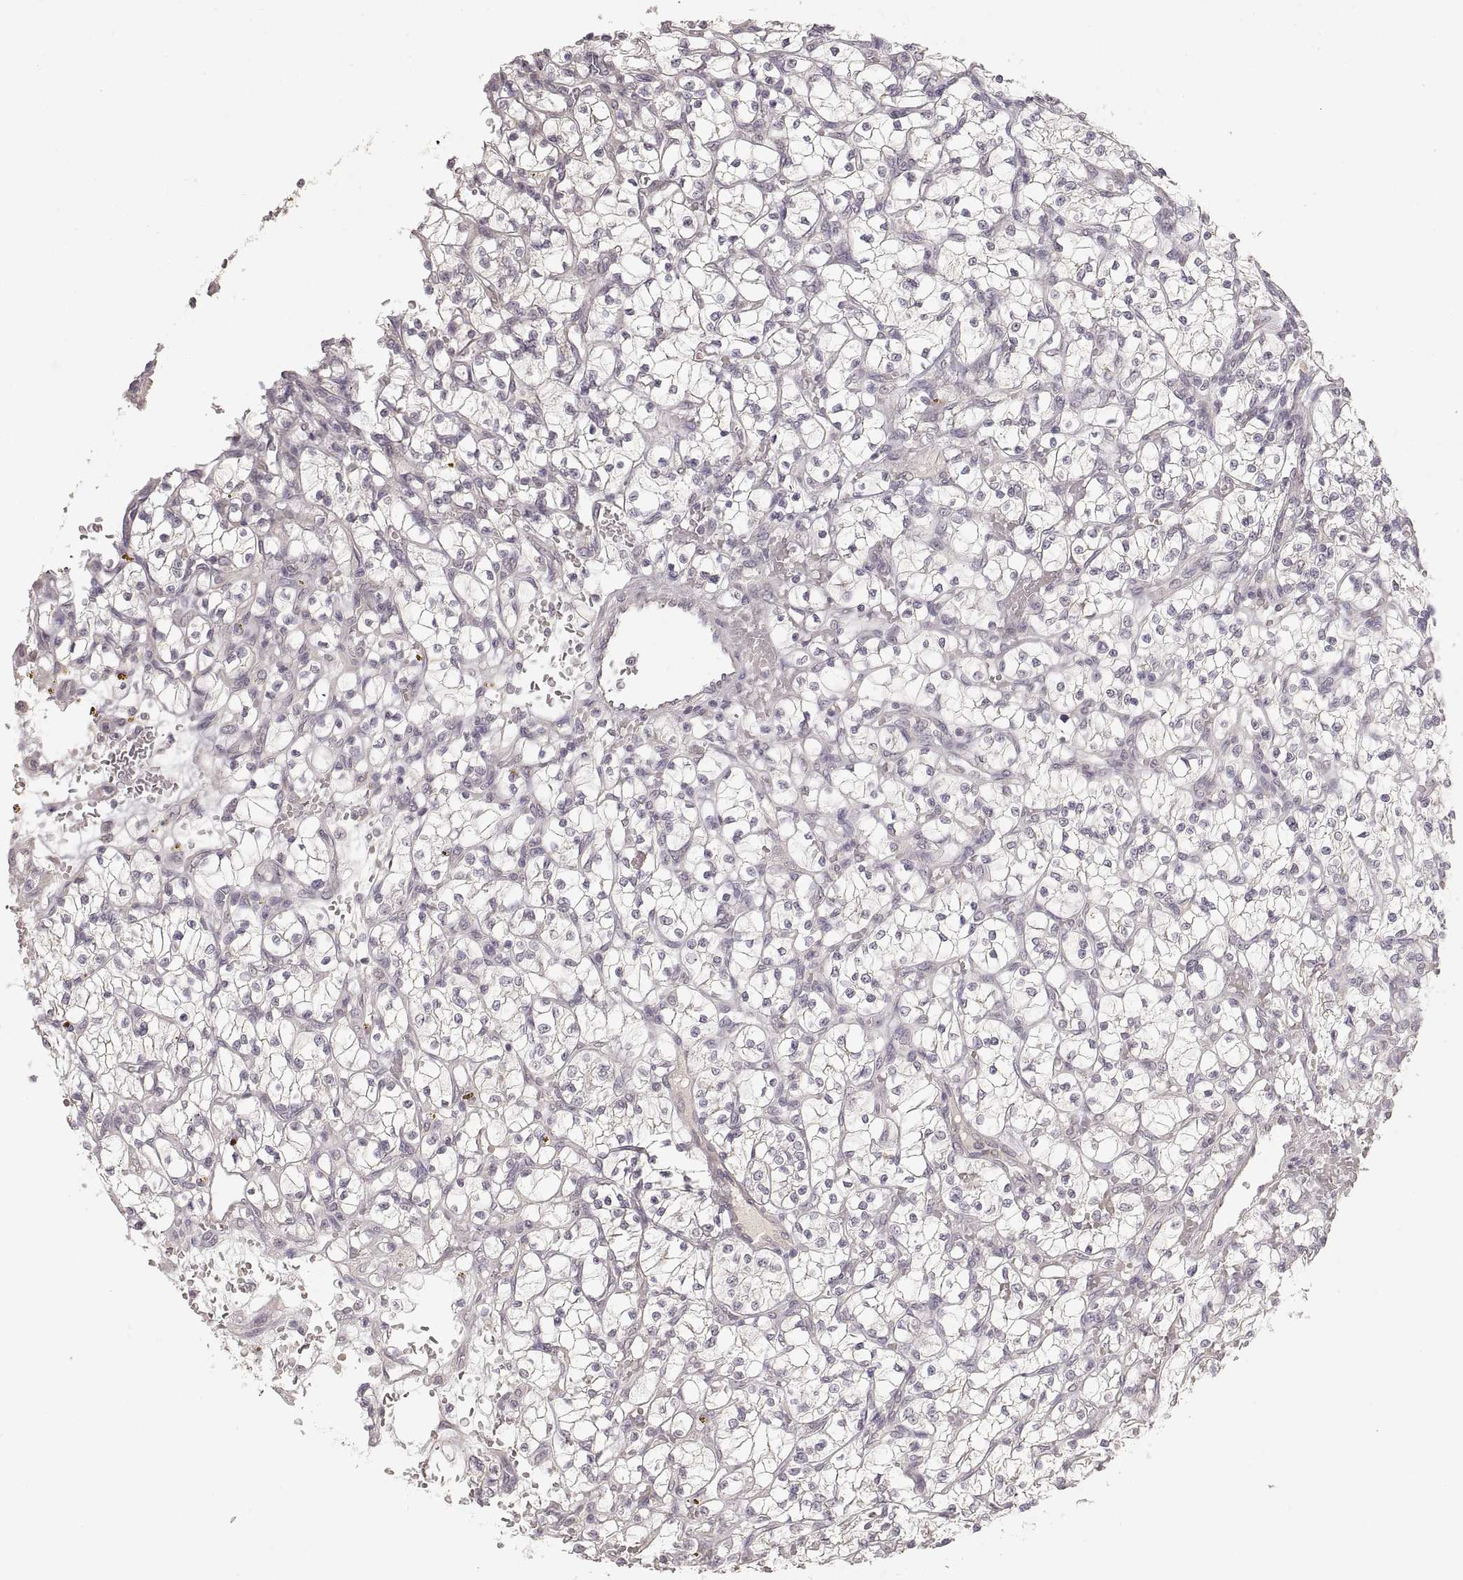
{"staining": {"intensity": "negative", "quantity": "none", "location": "none"}, "tissue": "renal cancer", "cell_type": "Tumor cells", "image_type": "cancer", "snomed": [{"axis": "morphology", "description": "Adenocarcinoma, NOS"}, {"axis": "topography", "description": "Kidney"}], "caption": "Micrograph shows no protein expression in tumor cells of renal adenocarcinoma tissue.", "gene": "LAMC2", "patient": {"sex": "female", "age": 64}}